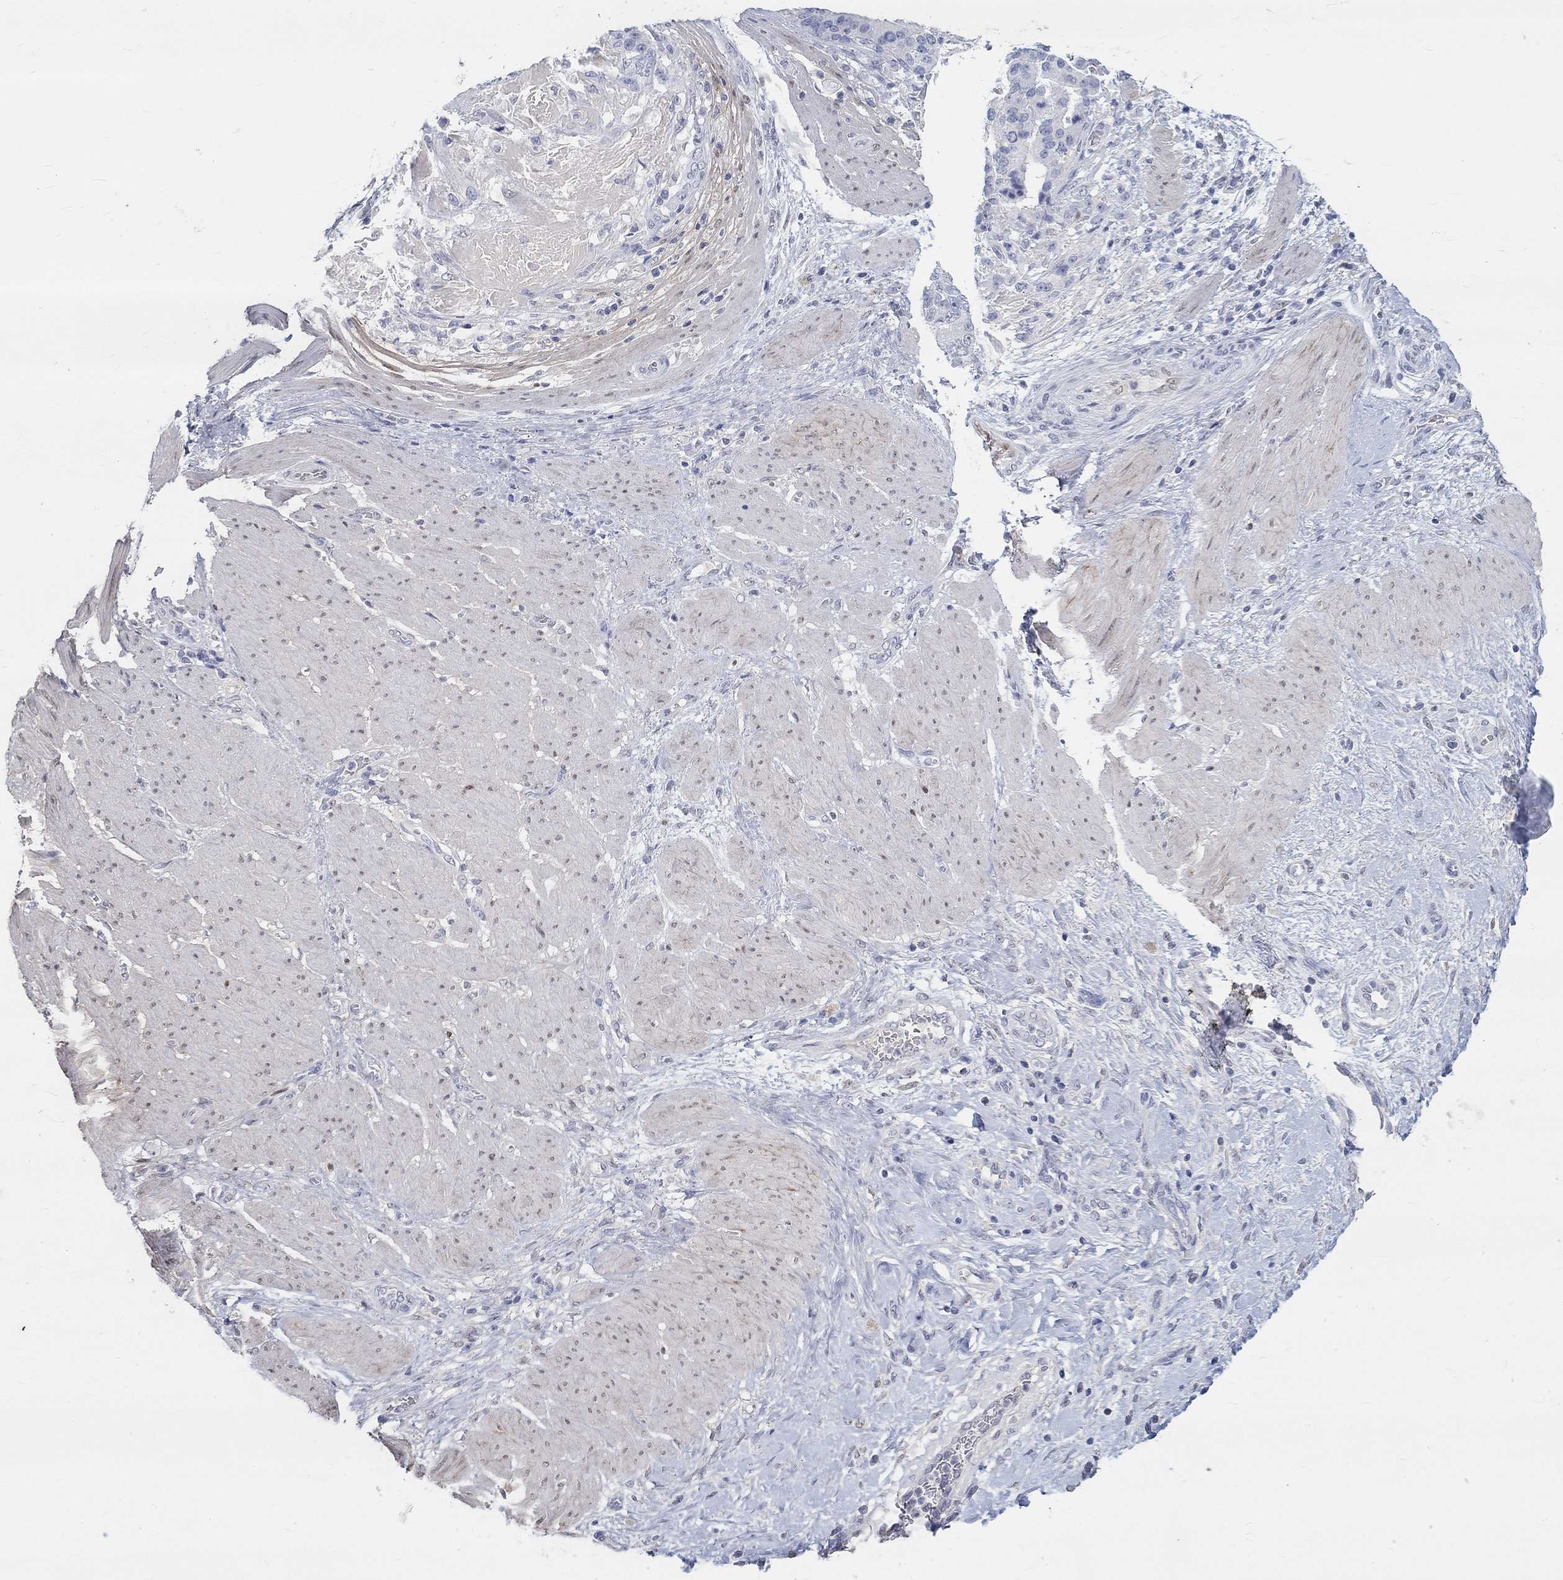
{"staining": {"intensity": "negative", "quantity": "none", "location": "none"}, "tissue": "stomach cancer", "cell_type": "Tumor cells", "image_type": "cancer", "snomed": [{"axis": "morphology", "description": "Adenocarcinoma, NOS"}, {"axis": "topography", "description": "Stomach"}], "caption": "High magnification brightfield microscopy of stomach cancer (adenocarcinoma) stained with DAB (3,3'-diaminobenzidine) (brown) and counterstained with hematoxylin (blue): tumor cells show no significant expression.", "gene": "FGF2", "patient": {"sex": "male", "age": 48}}